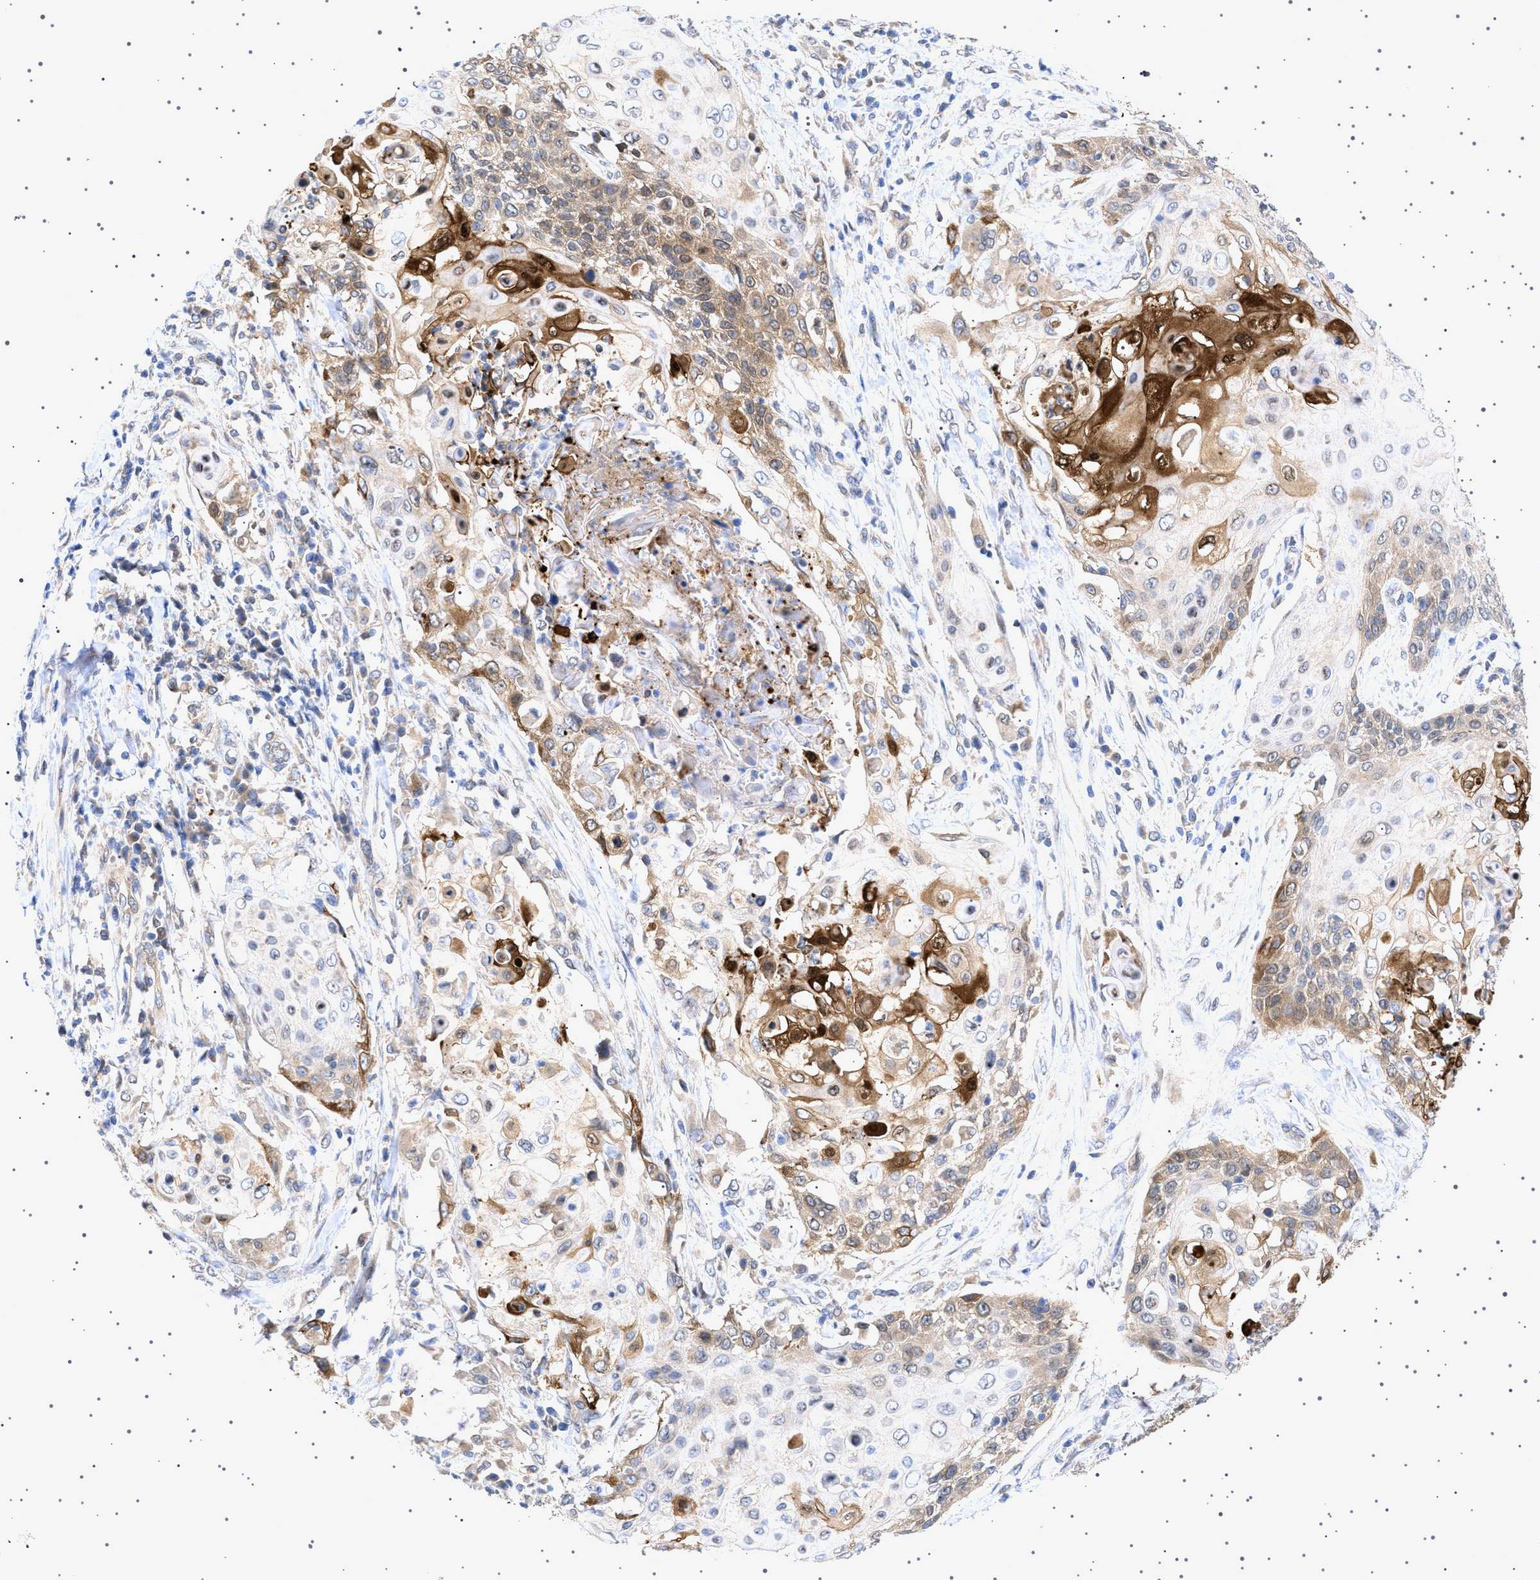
{"staining": {"intensity": "strong", "quantity": "<25%", "location": "cytoplasmic/membranous"}, "tissue": "cervical cancer", "cell_type": "Tumor cells", "image_type": "cancer", "snomed": [{"axis": "morphology", "description": "Squamous cell carcinoma, NOS"}, {"axis": "topography", "description": "Cervix"}], "caption": "Protein analysis of cervical cancer (squamous cell carcinoma) tissue demonstrates strong cytoplasmic/membranous staining in about <25% of tumor cells. The protein is stained brown, and the nuclei are stained in blue (DAB IHC with brightfield microscopy, high magnification).", "gene": "NUP93", "patient": {"sex": "female", "age": 39}}